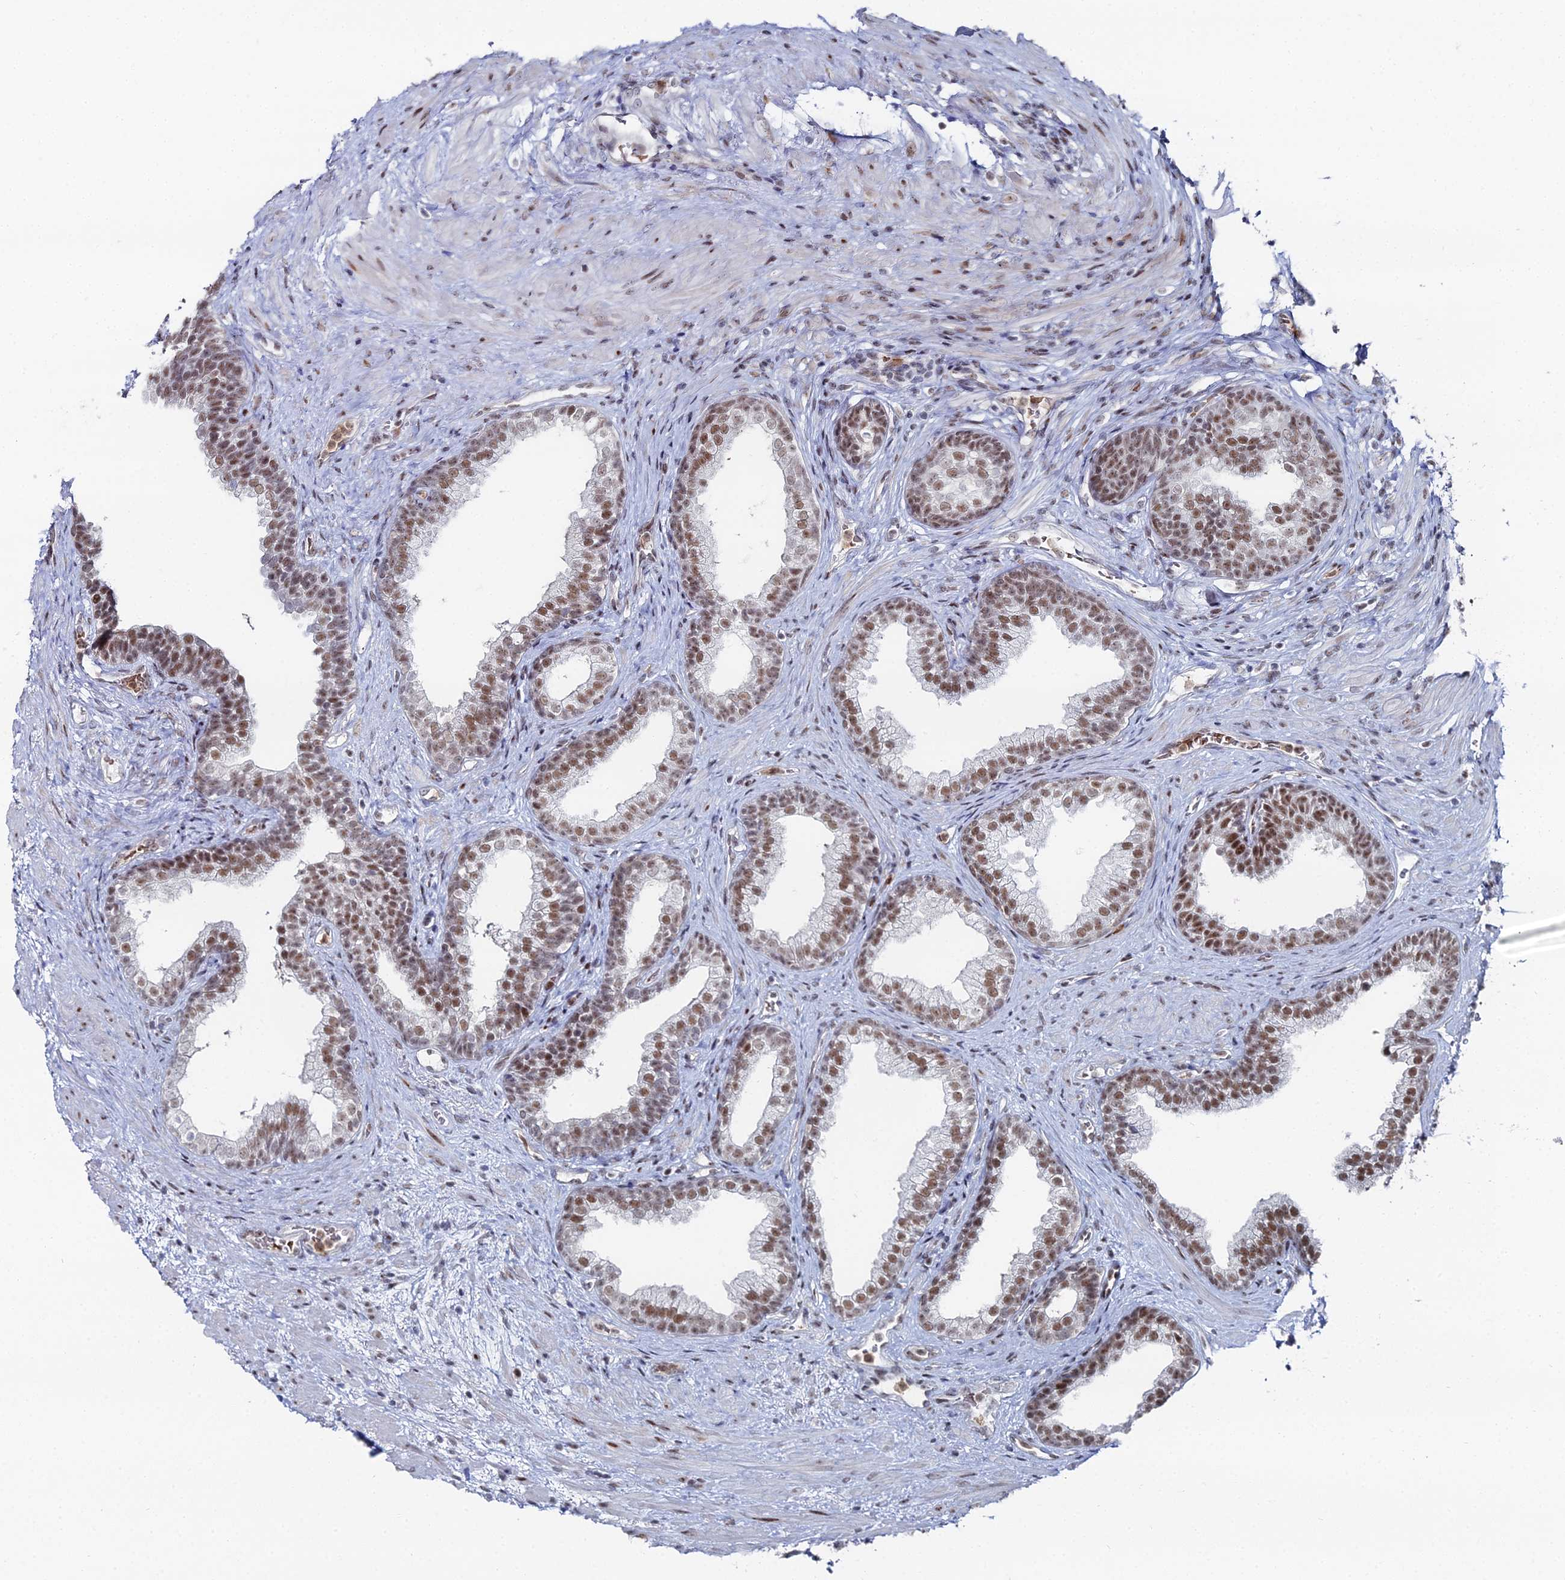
{"staining": {"intensity": "moderate", "quantity": ">75%", "location": "nuclear"}, "tissue": "prostate", "cell_type": "Glandular cells", "image_type": "normal", "snomed": [{"axis": "morphology", "description": "Normal tissue, NOS"}, {"axis": "topography", "description": "Prostate"}], "caption": "Immunohistochemistry (IHC) histopathology image of normal prostate: human prostate stained using immunohistochemistry shows medium levels of moderate protein expression localized specifically in the nuclear of glandular cells, appearing as a nuclear brown color.", "gene": "GSC2", "patient": {"sex": "male", "age": 76}}